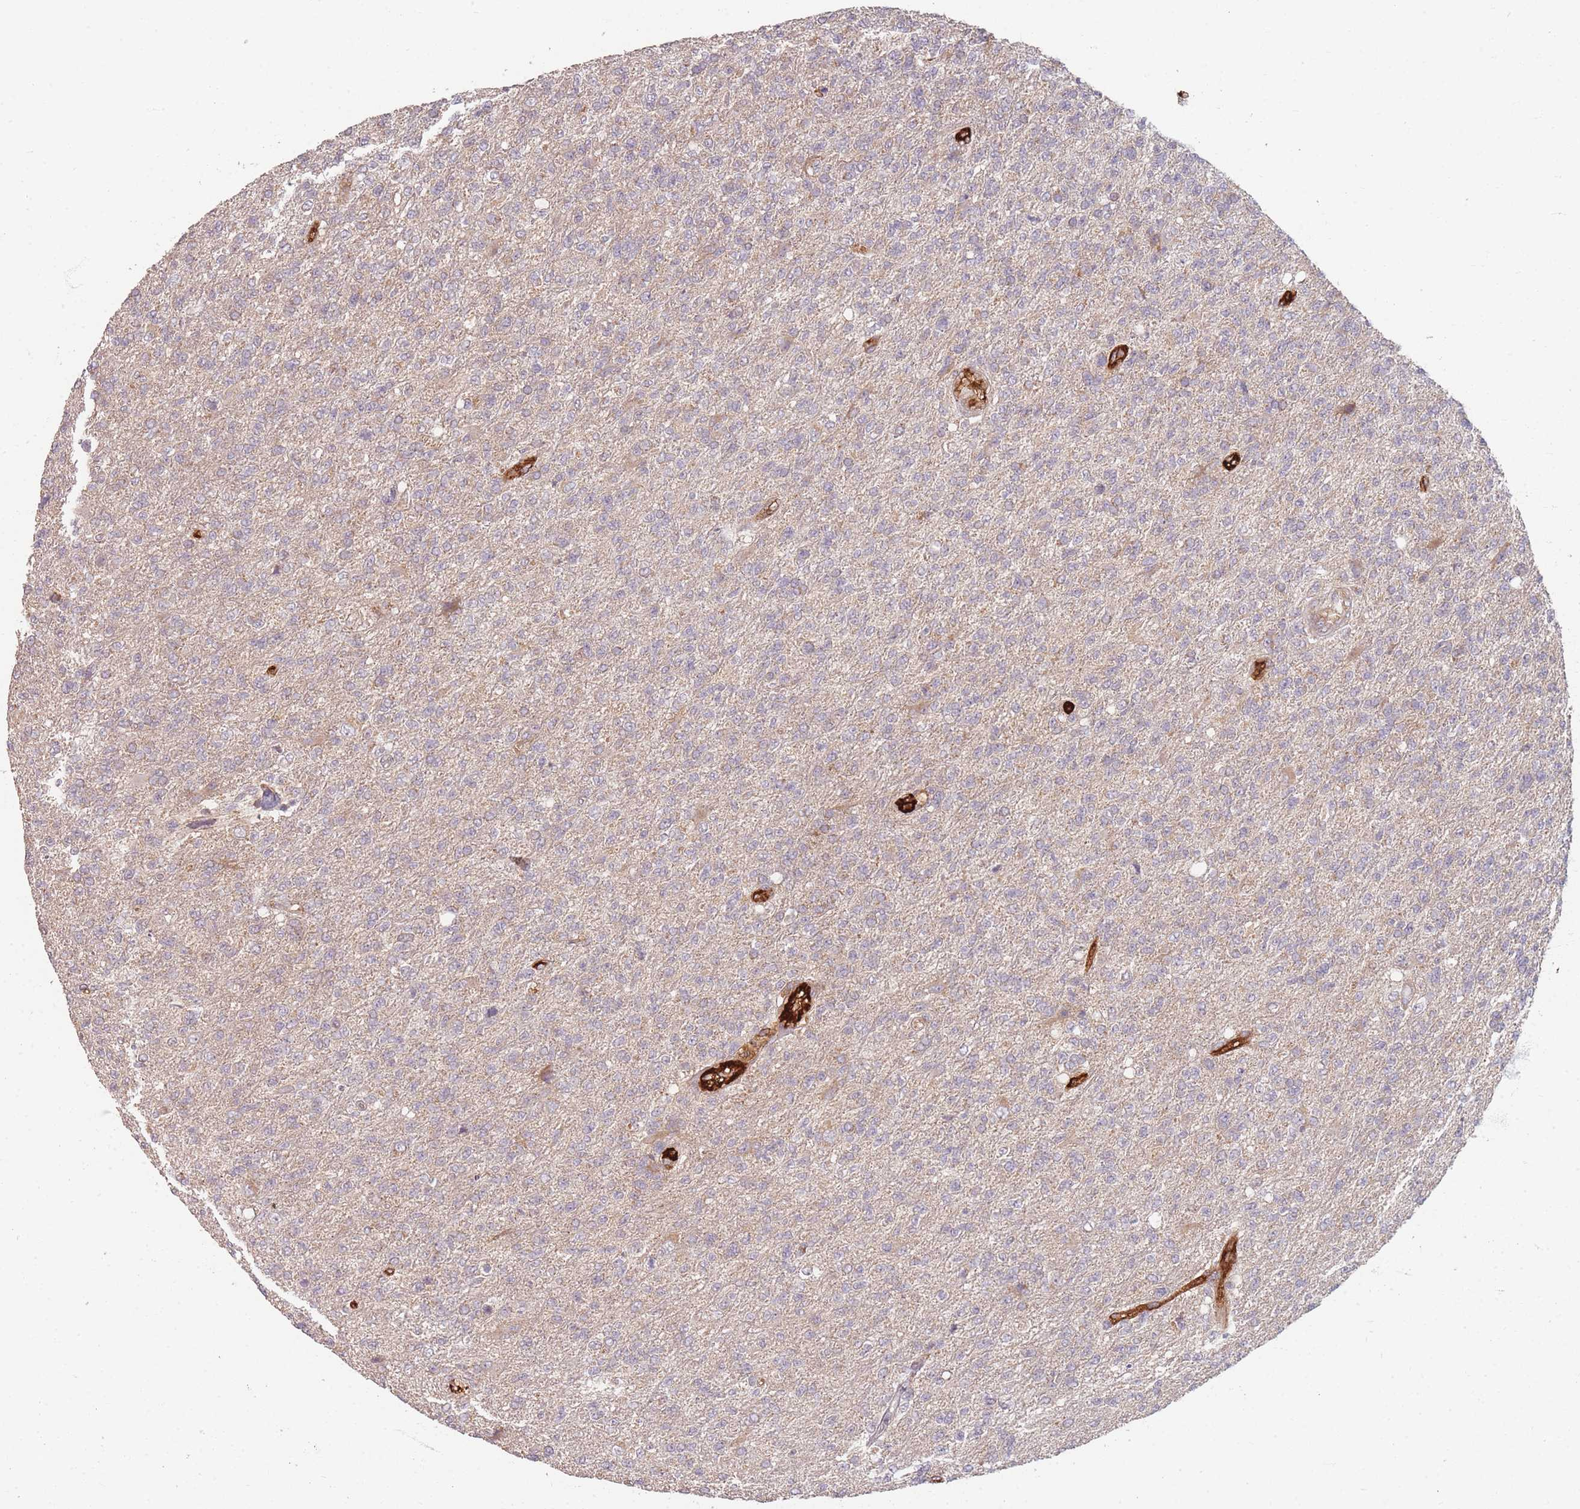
{"staining": {"intensity": "negative", "quantity": "none", "location": "none"}, "tissue": "glioma", "cell_type": "Tumor cells", "image_type": "cancer", "snomed": [{"axis": "morphology", "description": "Glioma, malignant, High grade"}, {"axis": "topography", "description": "Brain"}], "caption": "Immunohistochemical staining of glioma reveals no significant positivity in tumor cells.", "gene": "MRPS6", "patient": {"sex": "male", "age": 56}}